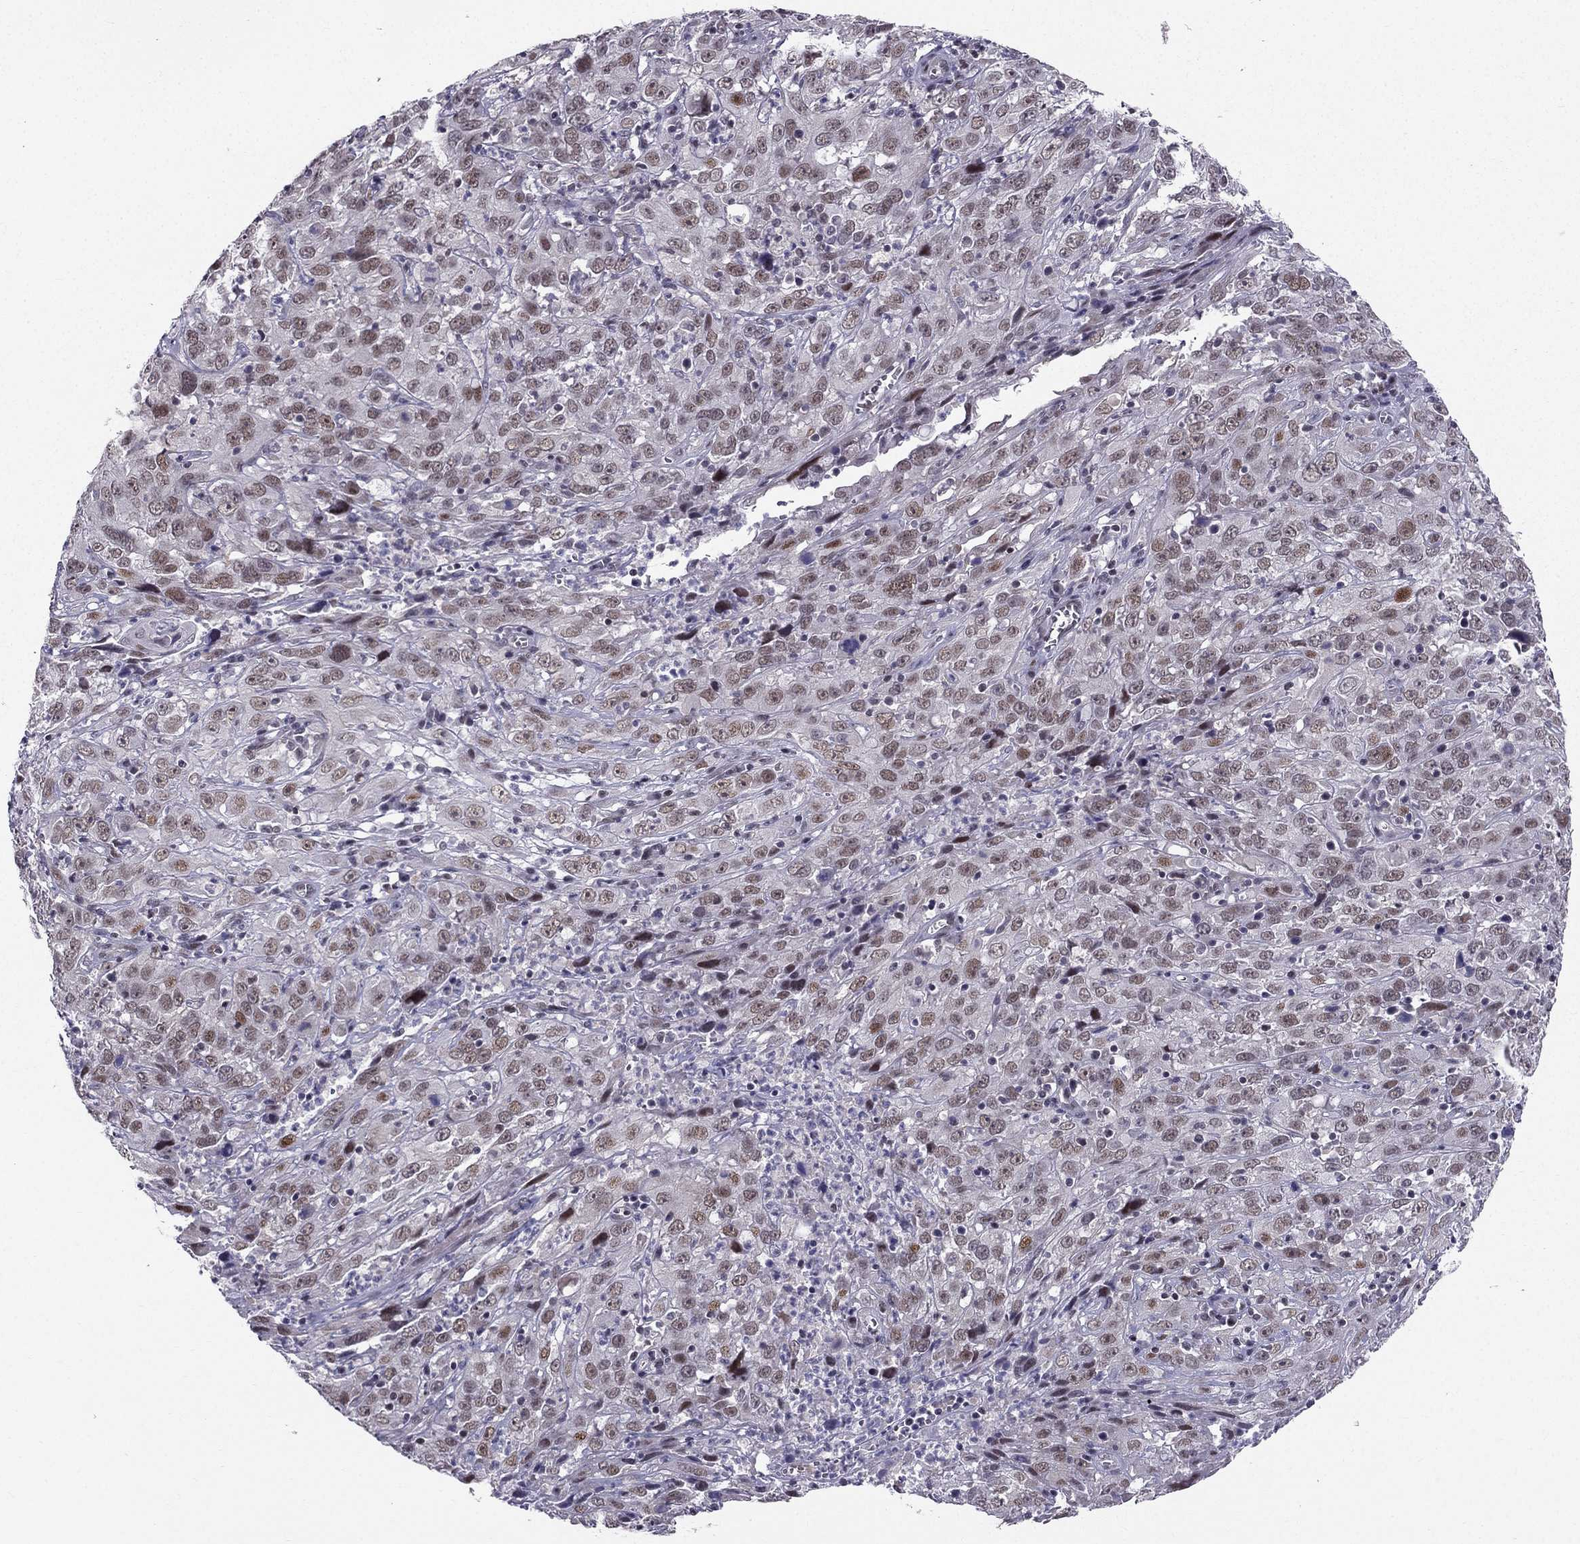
{"staining": {"intensity": "weak", "quantity": "<25%", "location": "nuclear"}, "tissue": "cervical cancer", "cell_type": "Tumor cells", "image_type": "cancer", "snomed": [{"axis": "morphology", "description": "Squamous cell carcinoma, NOS"}, {"axis": "topography", "description": "Cervix"}], "caption": "The immunohistochemistry micrograph has no significant positivity in tumor cells of cervical cancer (squamous cell carcinoma) tissue. Nuclei are stained in blue.", "gene": "RPRD2", "patient": {"sex": "female", "age": 32}}